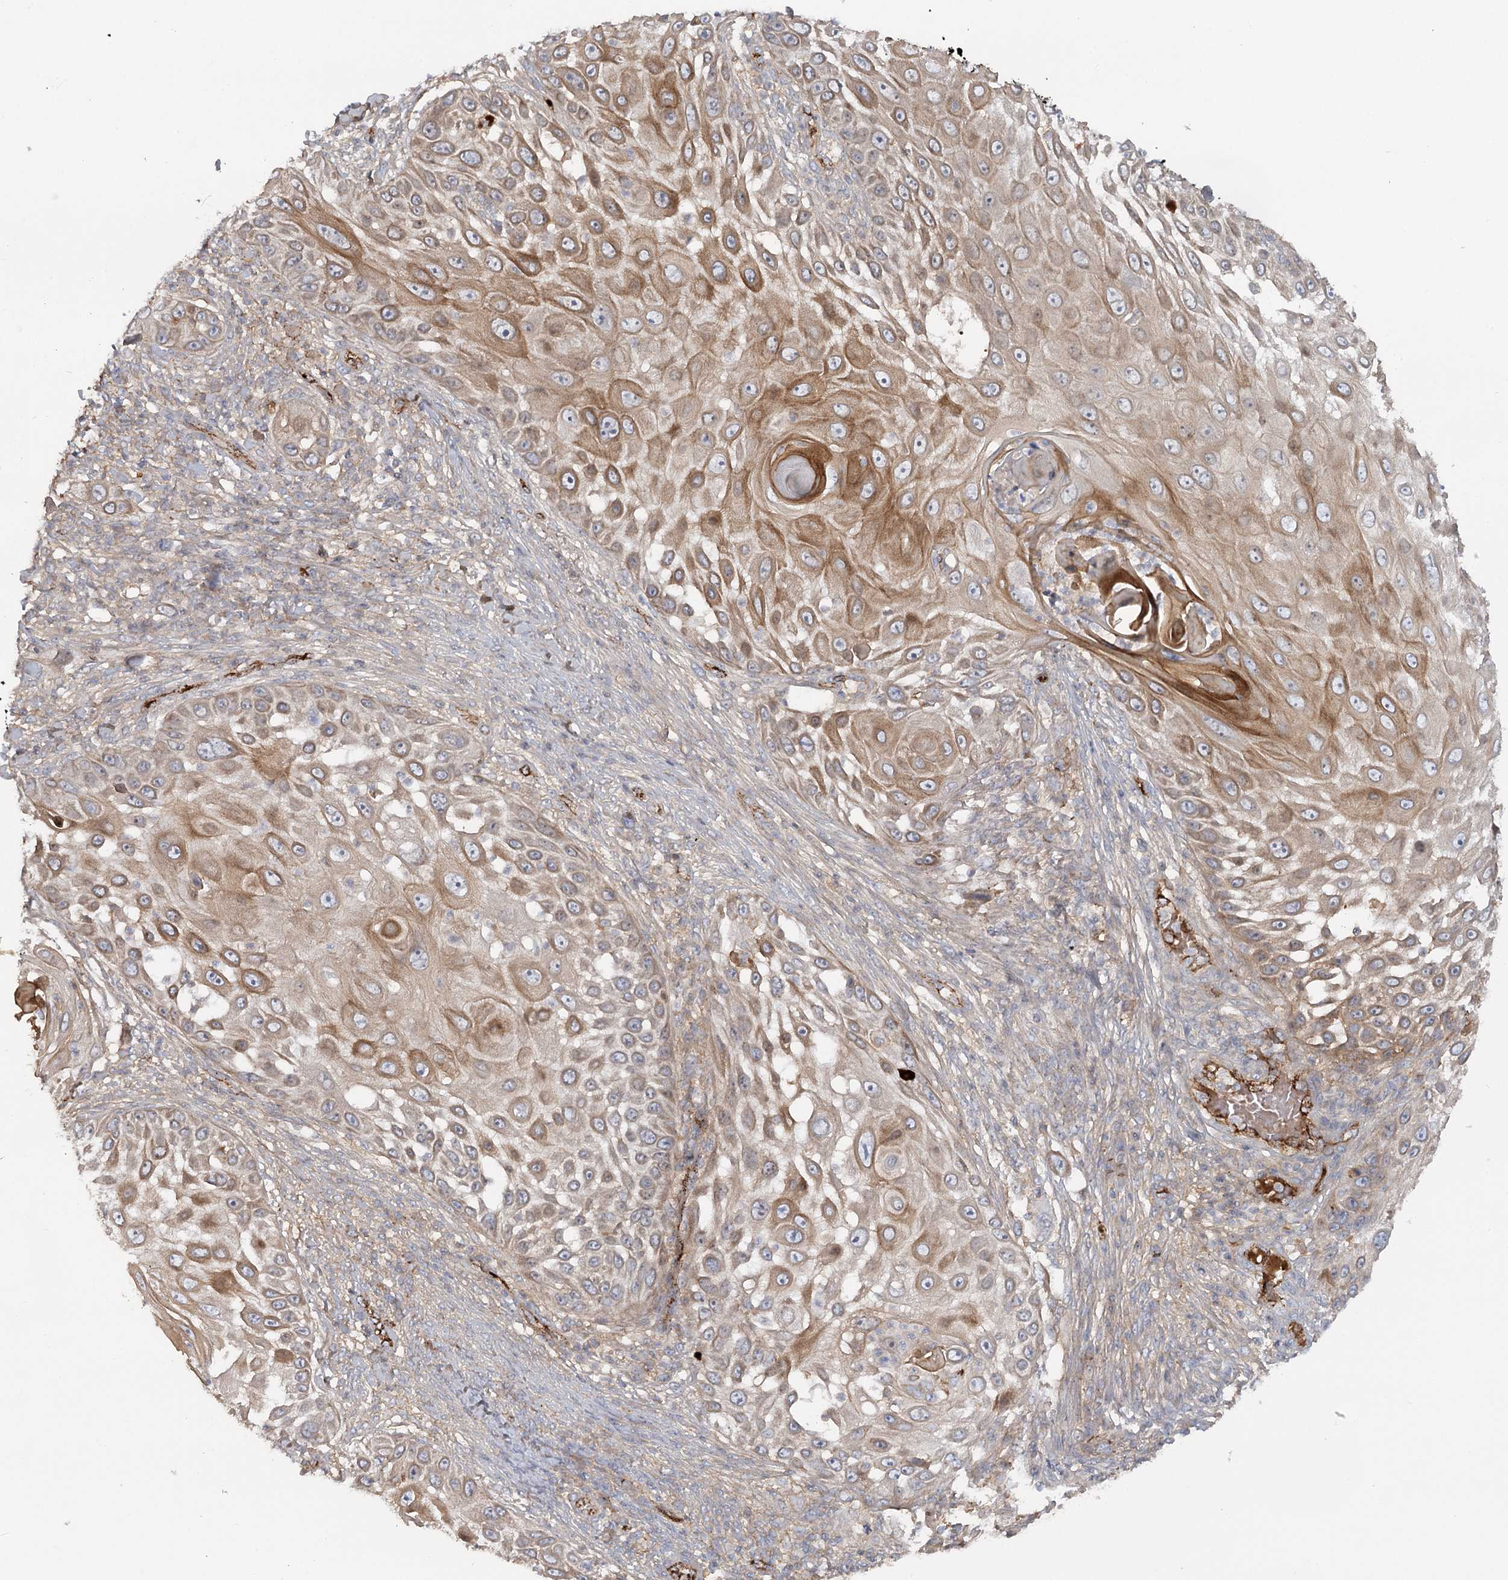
{"staining": {"intensity": "moderate", "quantity": ">75%", "location": "cytoplasmic/membranous"}, "tissue": "skin cancer", "cell_type": "Tumor cells", "image_type": "cancer", "snomed": [{"axis": "morphology", "description": "Squamous cell carcinoma, NOS"}, {"axis": "topography", "description": "Skin"}], "caption": "An image of human squamous cell carcinoma (skin) stained for a protein displays moderate cytoplasmic/membranous brown staining in tumor cells.", "gene": "KBTBD4", "patient": {"sex": "female", "age": 44}}